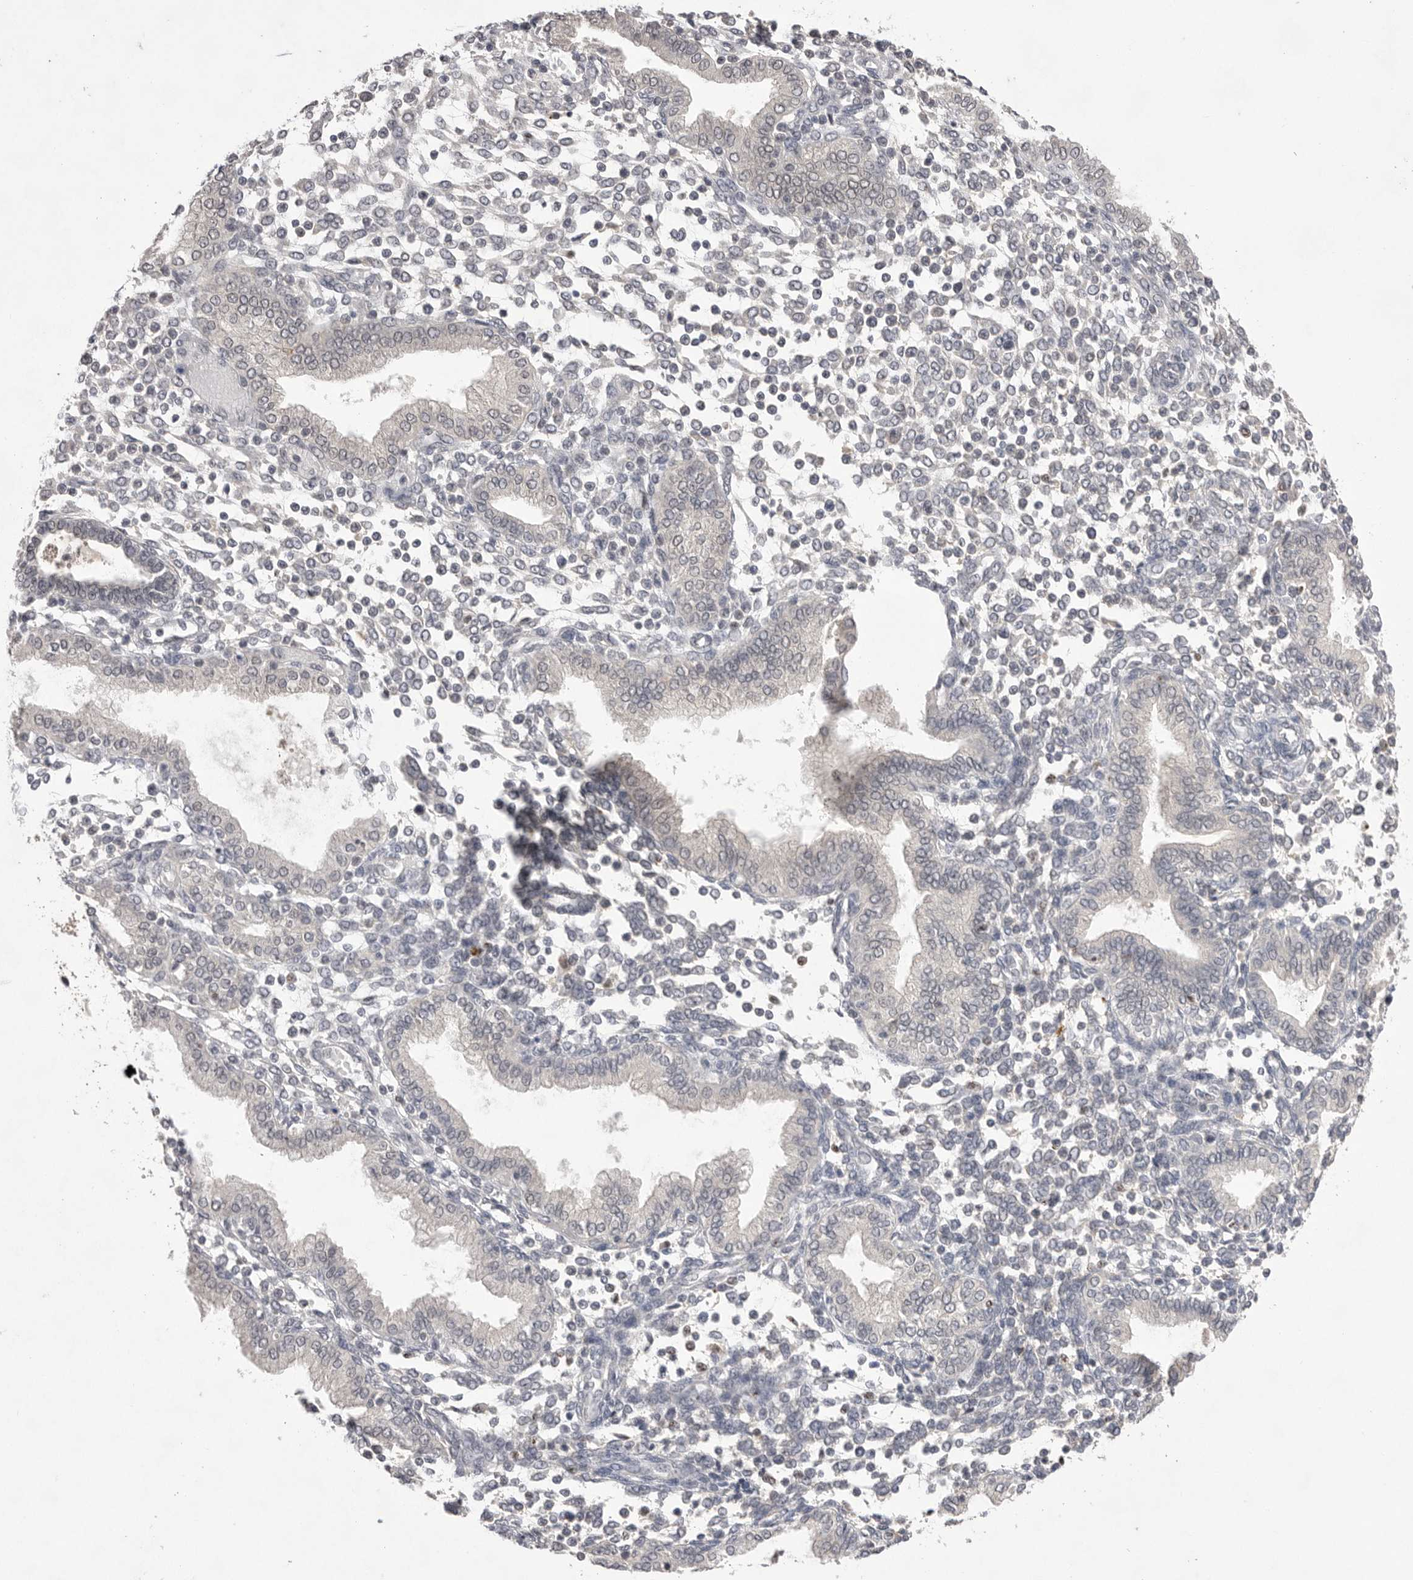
{"staining": {"intensity": "negative", "quantity": "none", "location": "none"}, "tissue": "endometrium", "cell_type": "Cells in endometrial stroma", "image_type": "normal", "snomed": [{"axis": "morphology", "description": "Normal tissue, NOS"}, {"axis": "topography", "description": "Endometrium"}], "caption": "Cells in endometrial stroma are negative for brown protein staining in unremarkable endometrium. The staining was performed using DAB to visualize the protein expression in brown, while the nuclei were stained in blue with hematoxylin (Magnification: 20x).", "gene": "HUS1", "patient": {"sex": "female", "age": 53}}